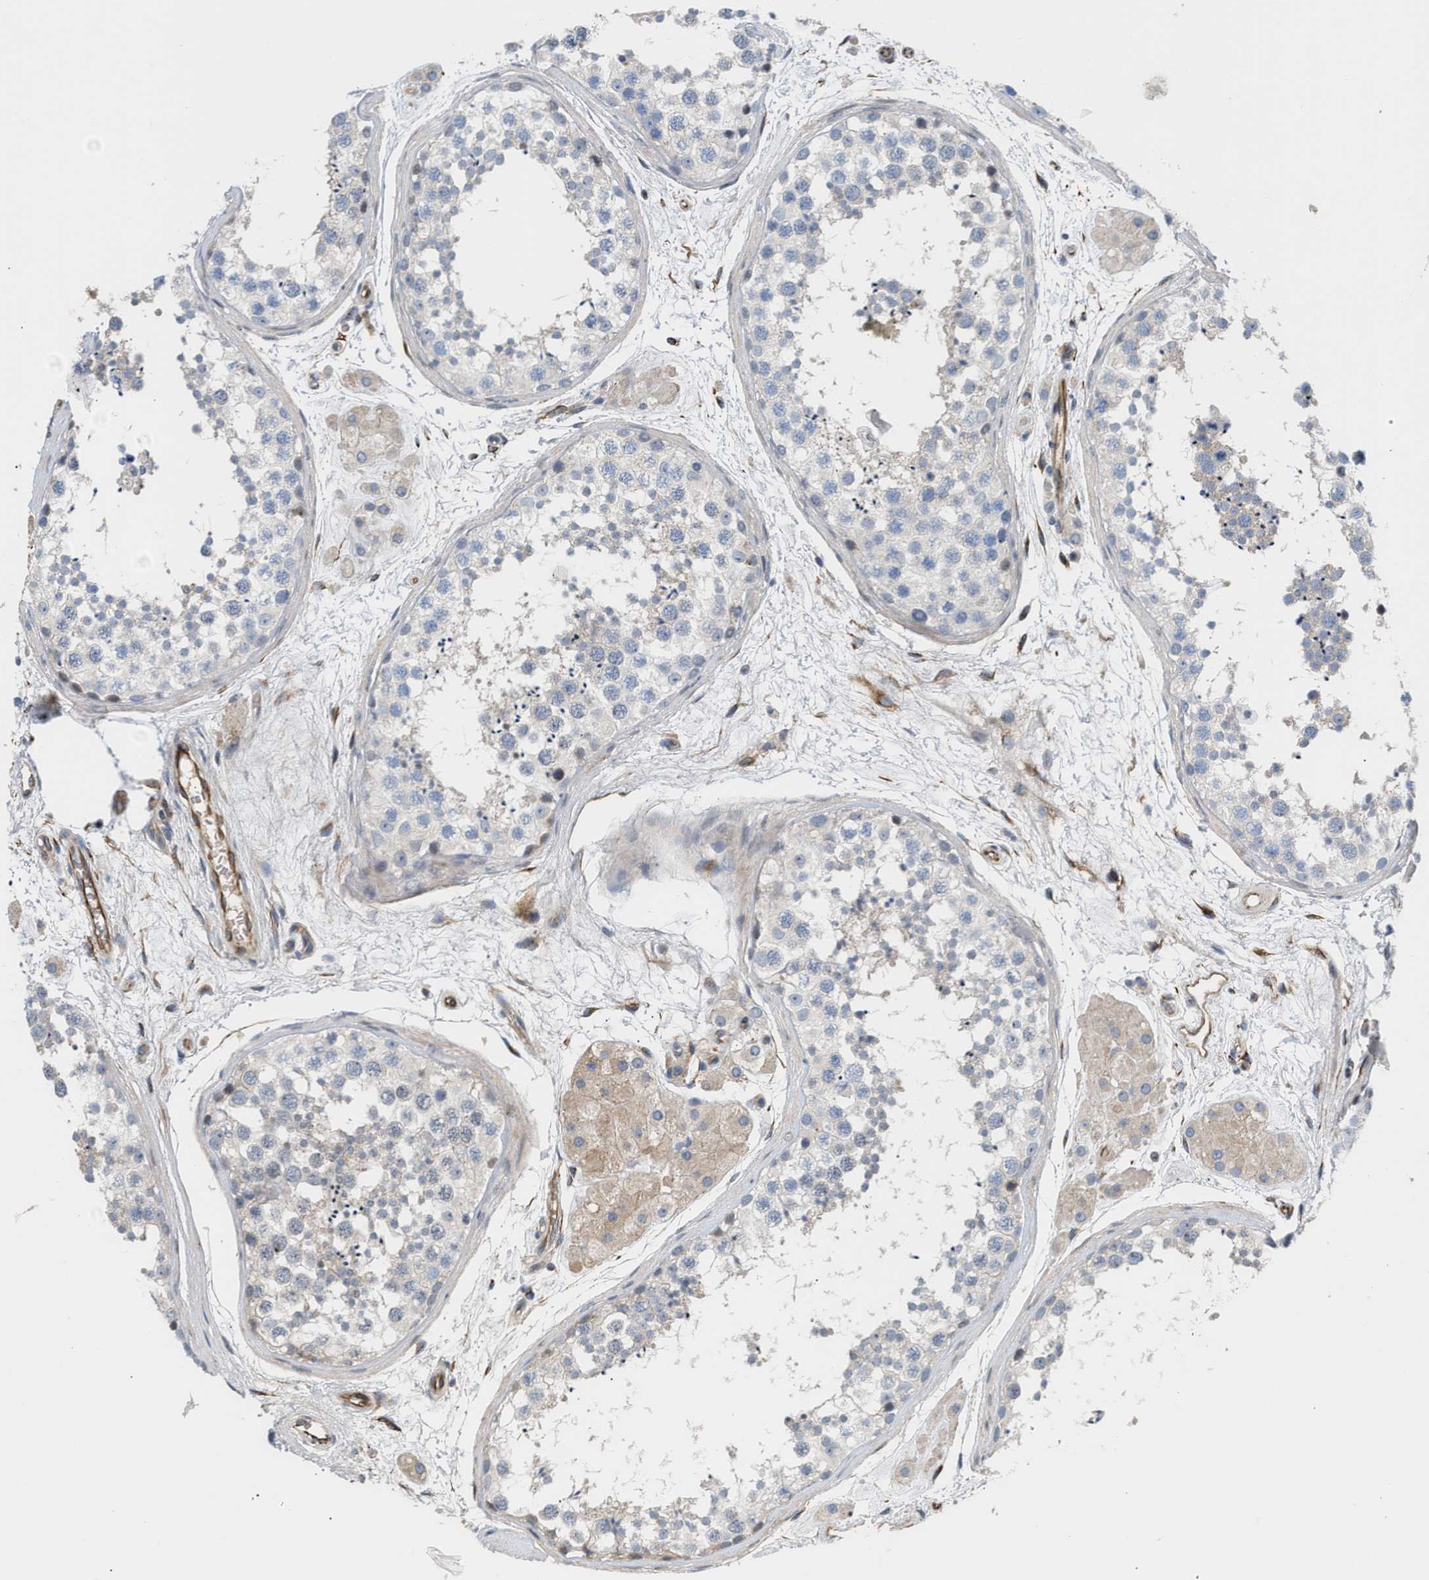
{"staining": {"intensity": "negative", "quantity": "none", "location": "none"}, "tissue": "testis", "cell_type": "Cells in seminiferous ducts", "image_type": "normal", "snomed": [{"axis": "morphology", "description": "Normal tissue, NOS"}, {"axis": "topography", "description": "Testis"}], "caption": "This is a photomicrograph of immunohistochemistry staining of unremarkable testis, which shows no positivity in cells in seminiferous ducts.", "gene": "TFPI", "patient": {"sex": "male", "age": 56}}